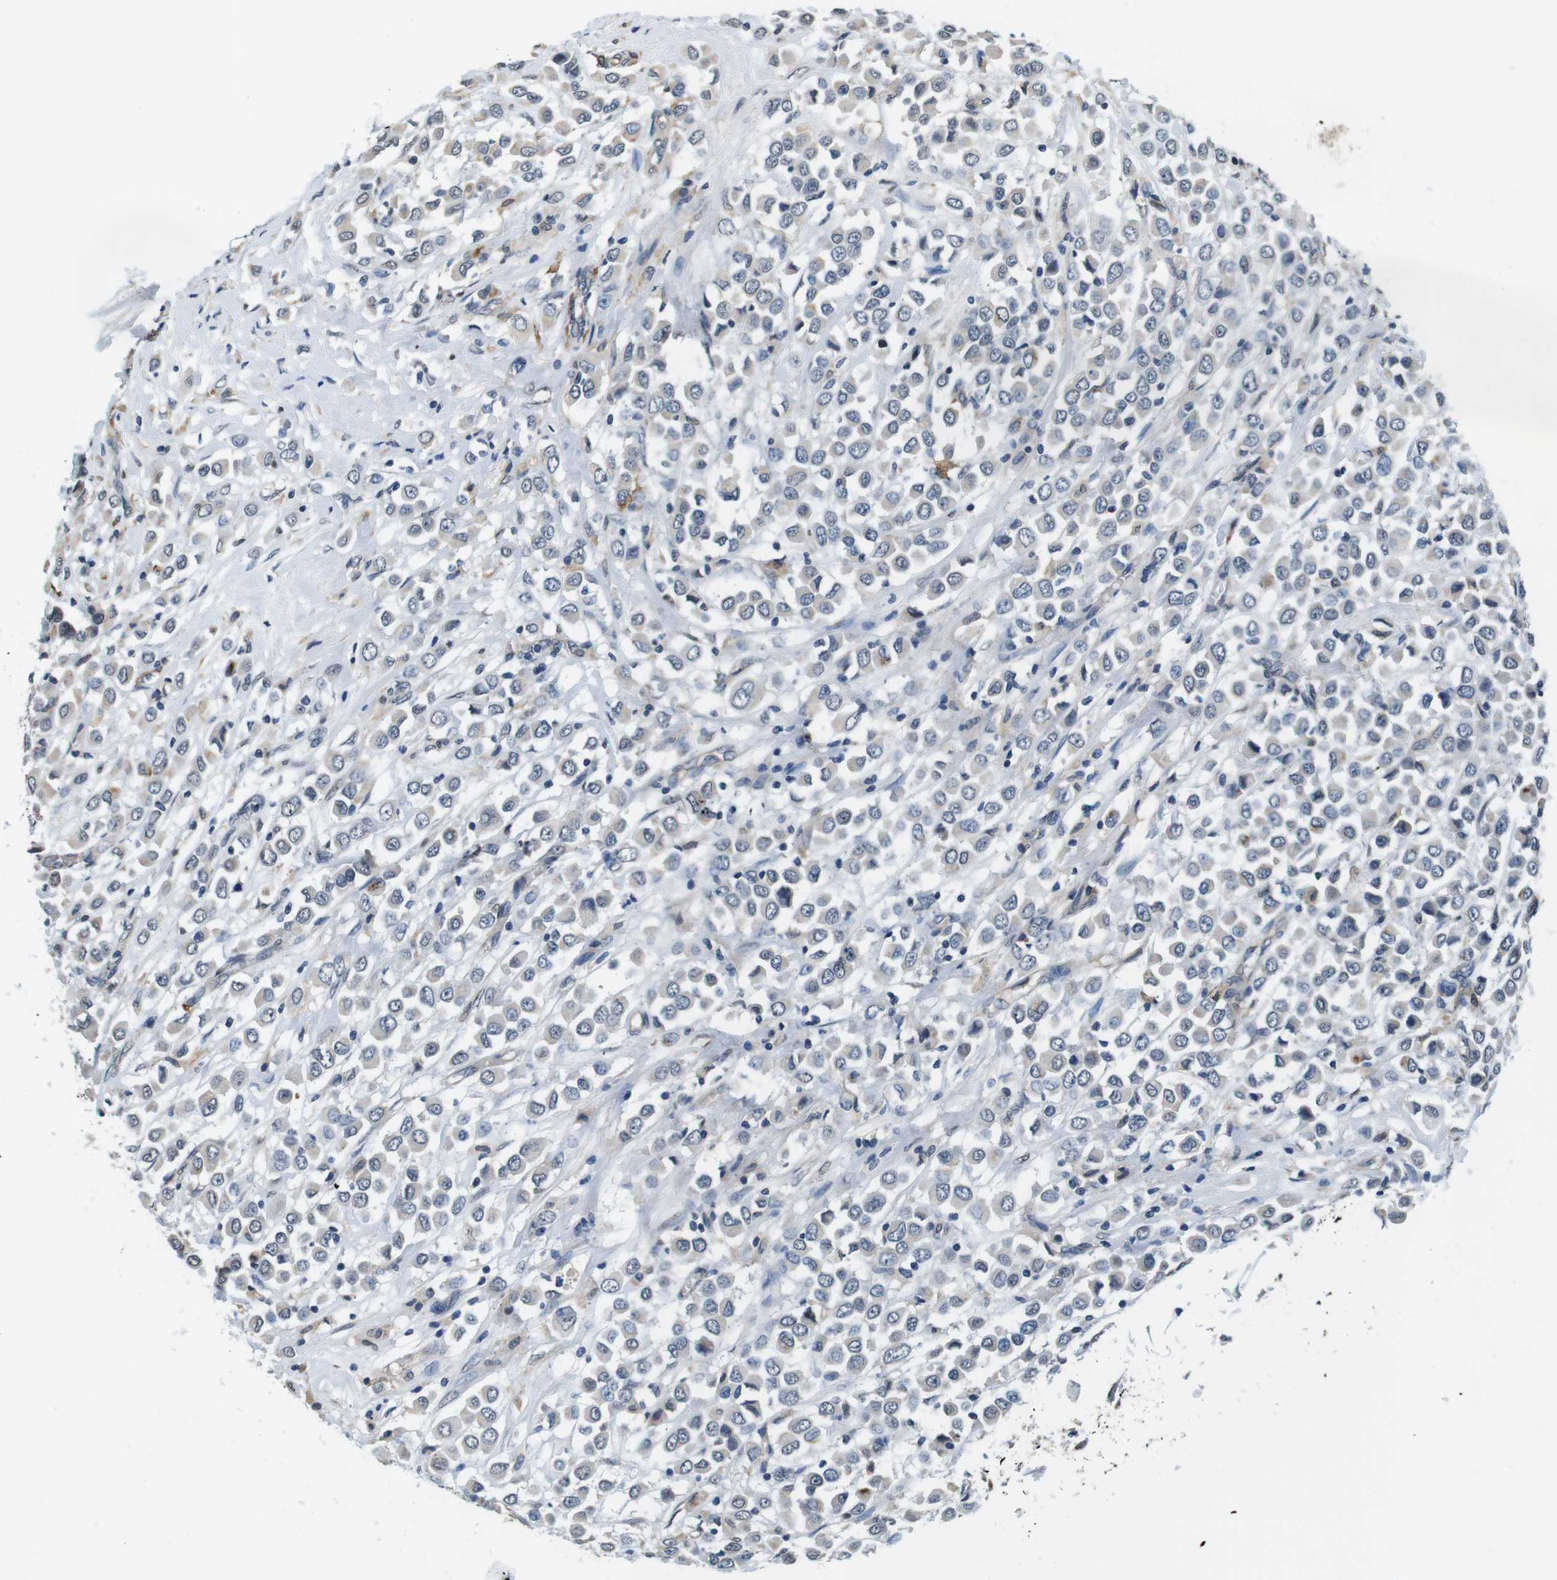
{"staining": {"intensity": "weak", "quantity": "<25%", "location": "cytoplasmic/membranous,nuclear"}, "tissue": "breast cancer", "cell_type": "Tumor cells", "image_type": "cancer", "snomed": [{"axis": "morphology", "description": "Duct carcinoma"}, {"axis": "topography", "description": "Breast"}], "caption": "Immunohistochemistry micrograph of breast infiltrating ductal carcinoma stained for a protein (brown), which shows no expression in tumor cells.", "gene": "CD163L1", "patient": {"sex": "female", "age": 61}}